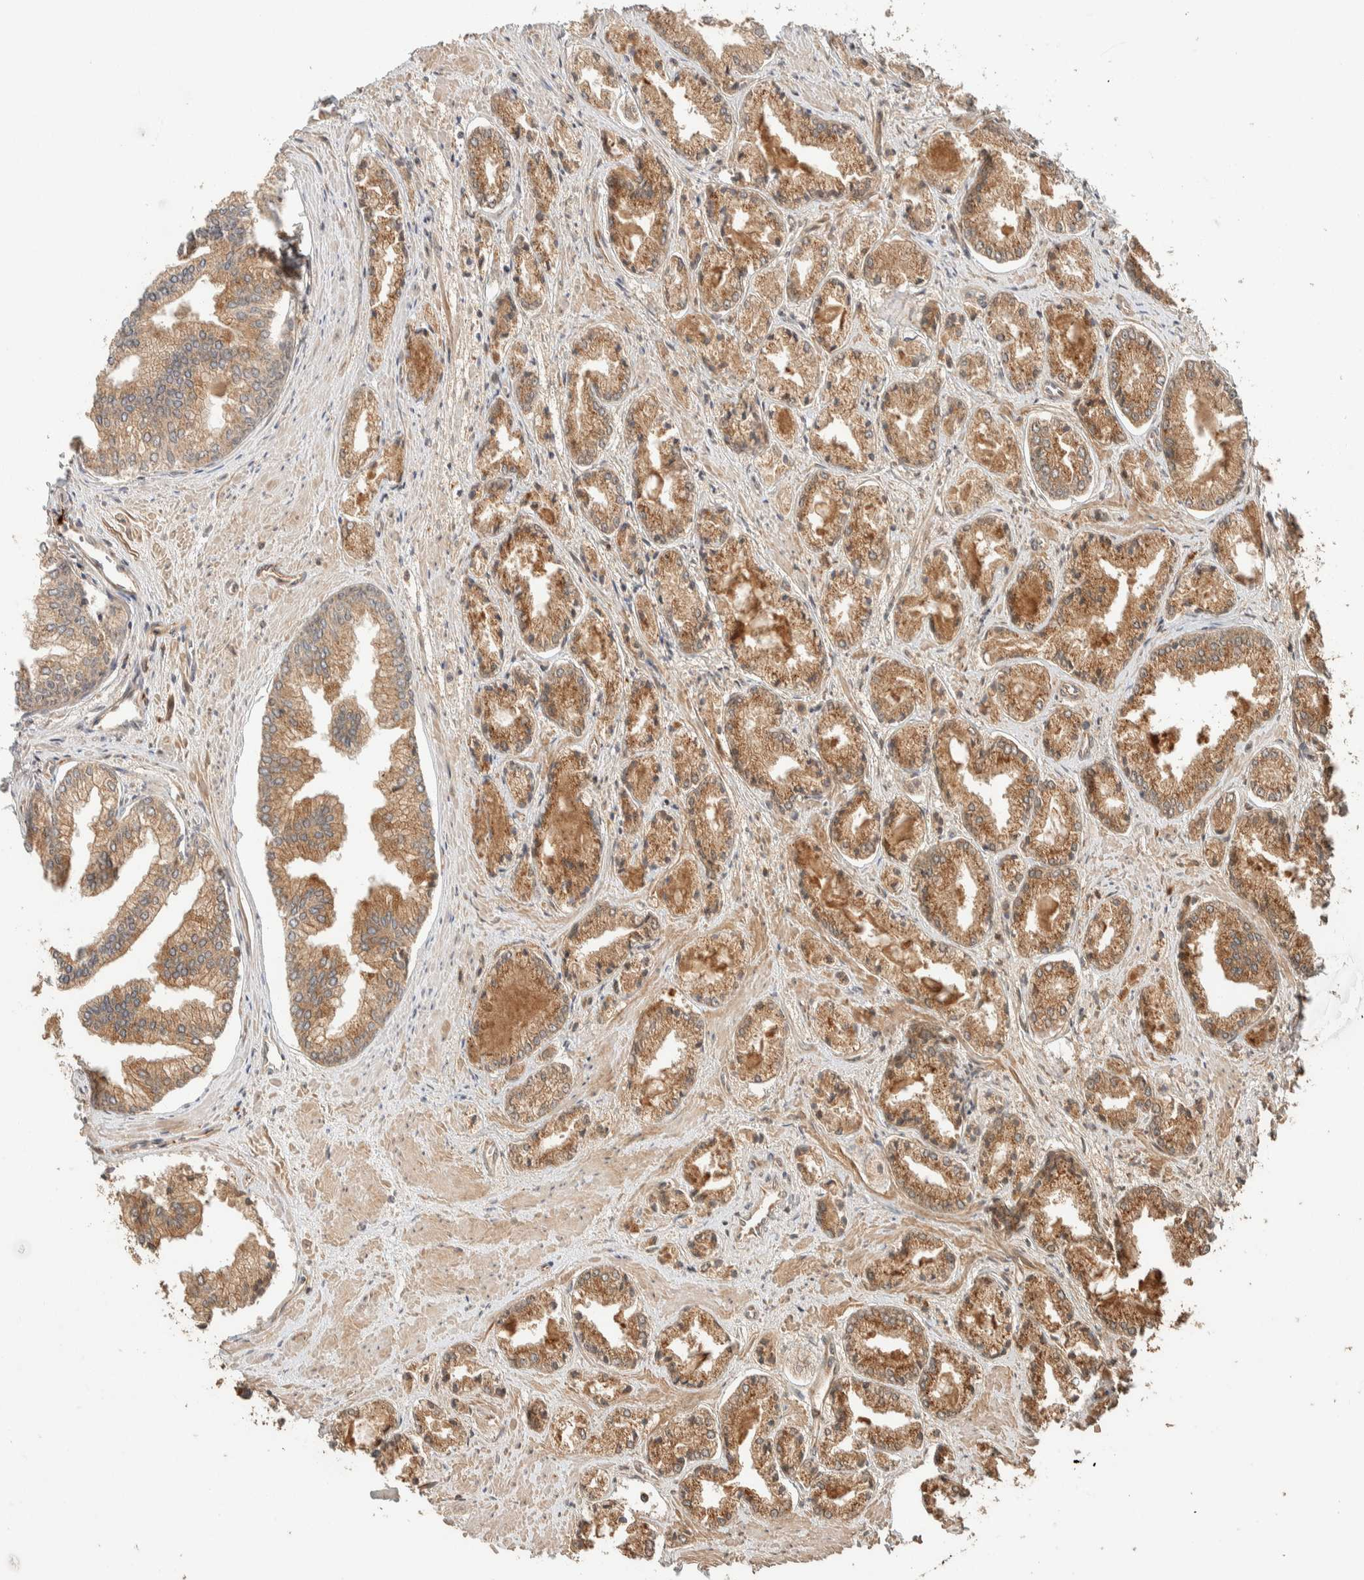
{"staining": {"intensity": "moderate", "quantity": ">75%", "location": "cytoplasmic/membranous"}, "tissue": "prostate cancer", "cell_type": "Tumor cells", "image_type": "cancer", "snomed": [{"axis": "morphology", "description": "Adenocarcinoma, Low grade"}, {"axis": "topography", "description": "Prostate"}], "caption": "Human prostate cancer (adenocarcinoma (low-grade)) stained with a protein marker displays moderate staining in tumor cells.", "gene": "ZBTB2", "patient": {"sex": "male", "age": 52}}